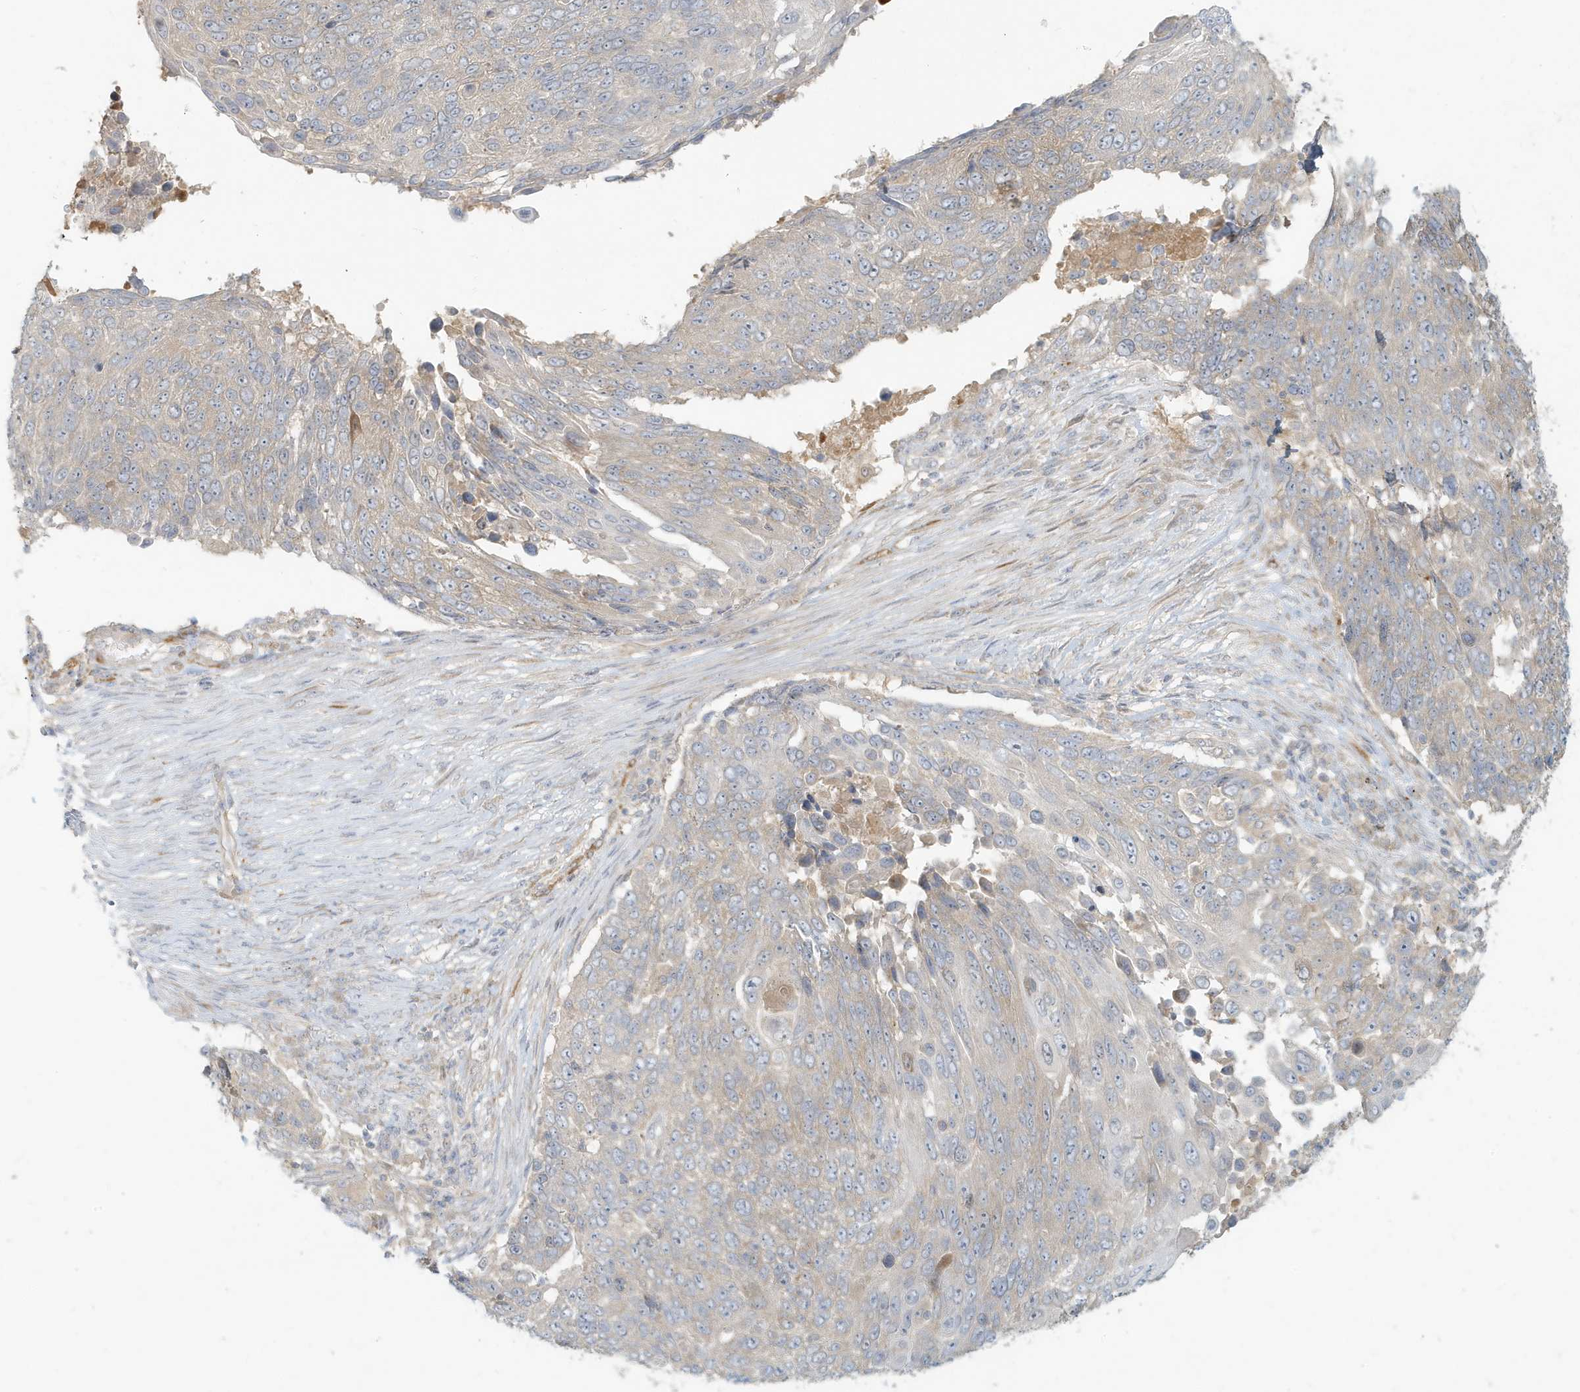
{"staining": {"intensity": "negative", "quantity": "none", "location": "none"}, "tissue": "lung cancer", "cell_type": "Tumor cells", "image_type": "cancer", "snomed": [{"axis": "morphology", "description": "Squamous cell carcinoma, NOS"}, {"axis": "topography", "description": "Lung"}], "caption": "Tumor cells show no significant protein expression in lung cancer (squamous cell carcinoma).", "gene": "MCOLN1", "patient": {"sex": "male", "age": 66}}